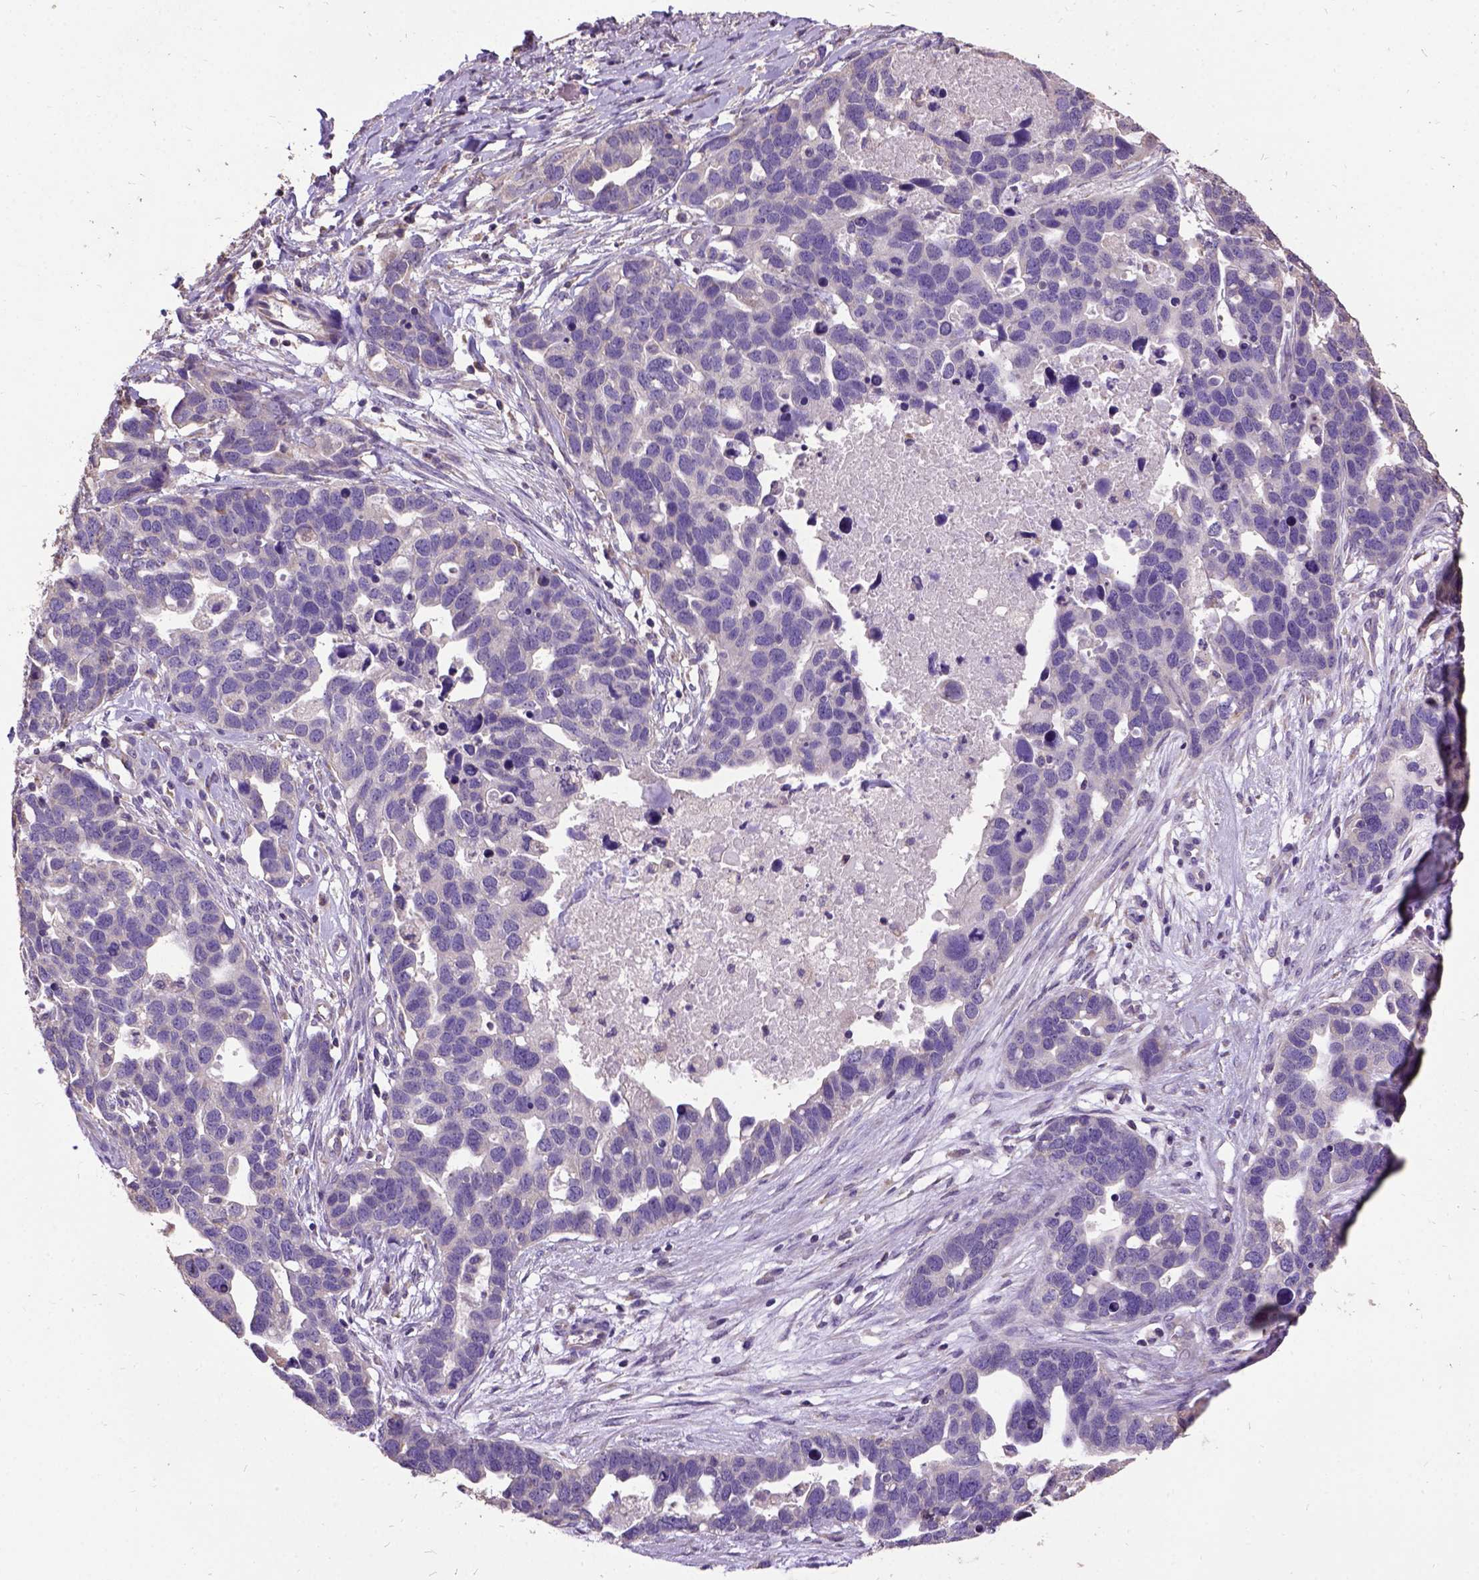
{"staining": {"intensity": "negative", "quantity": "none", "location": "none"}, "tissue": "ovarian cancer", "cell_type": "Tumor cells", "image_type": "cancer", "snomed": [{"axis": "morphology", "description": "Cystadenocarcinoma, serous, NOS"}, {"axis": "topography", "description": "Ovary"}], "caption": "A high-resolution image shows IHC staining of ovarian cancer (serous cystadenocarcinoma), which reveals no significant expression in tumor cells.", "gene": "DQX1", "patient": {"sex": "female", "age": 54}}